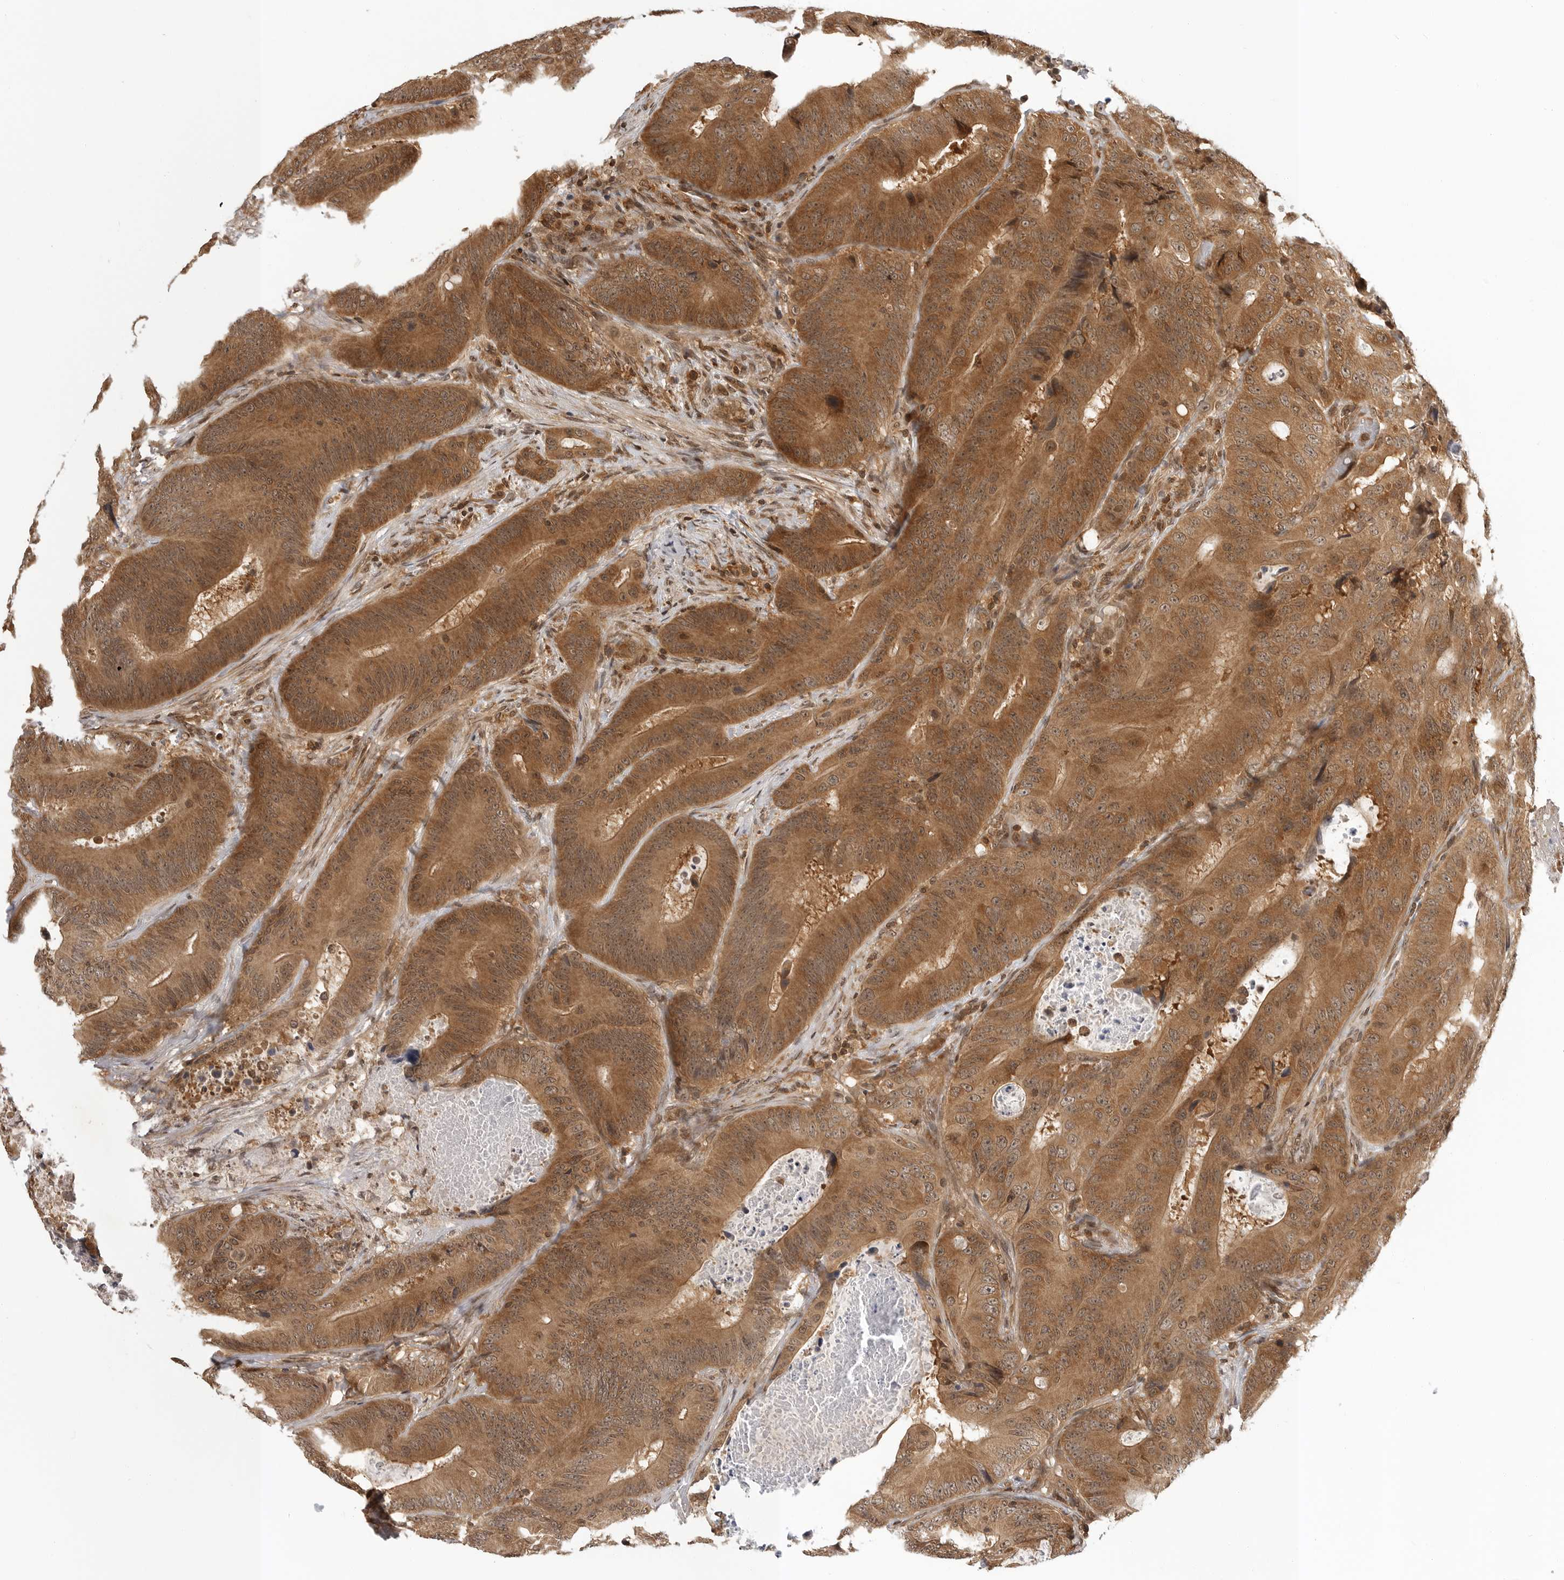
{"staining": {"intensity": "strong", "quantity": ">75%", "location": "cytoplasmic/membranous"}, "tissue": "colorectal cancer", "cell_type": "Tumor cells", "image_type": "cancer", "snomed": [{"axis": "morphology", "description": "Adenocarcinoma, NOS"}, {"axis": "topography", "description": "Colon"}], "caption": "Tumor cells display strong cytoplasmic/membranous staining in about >75% of cells in colorectal cancer. (Brightfield microscopy of DAB IHC at high magnification).", "gene": "SZRD1", "patient": {"sex": "male", "age": 83}}